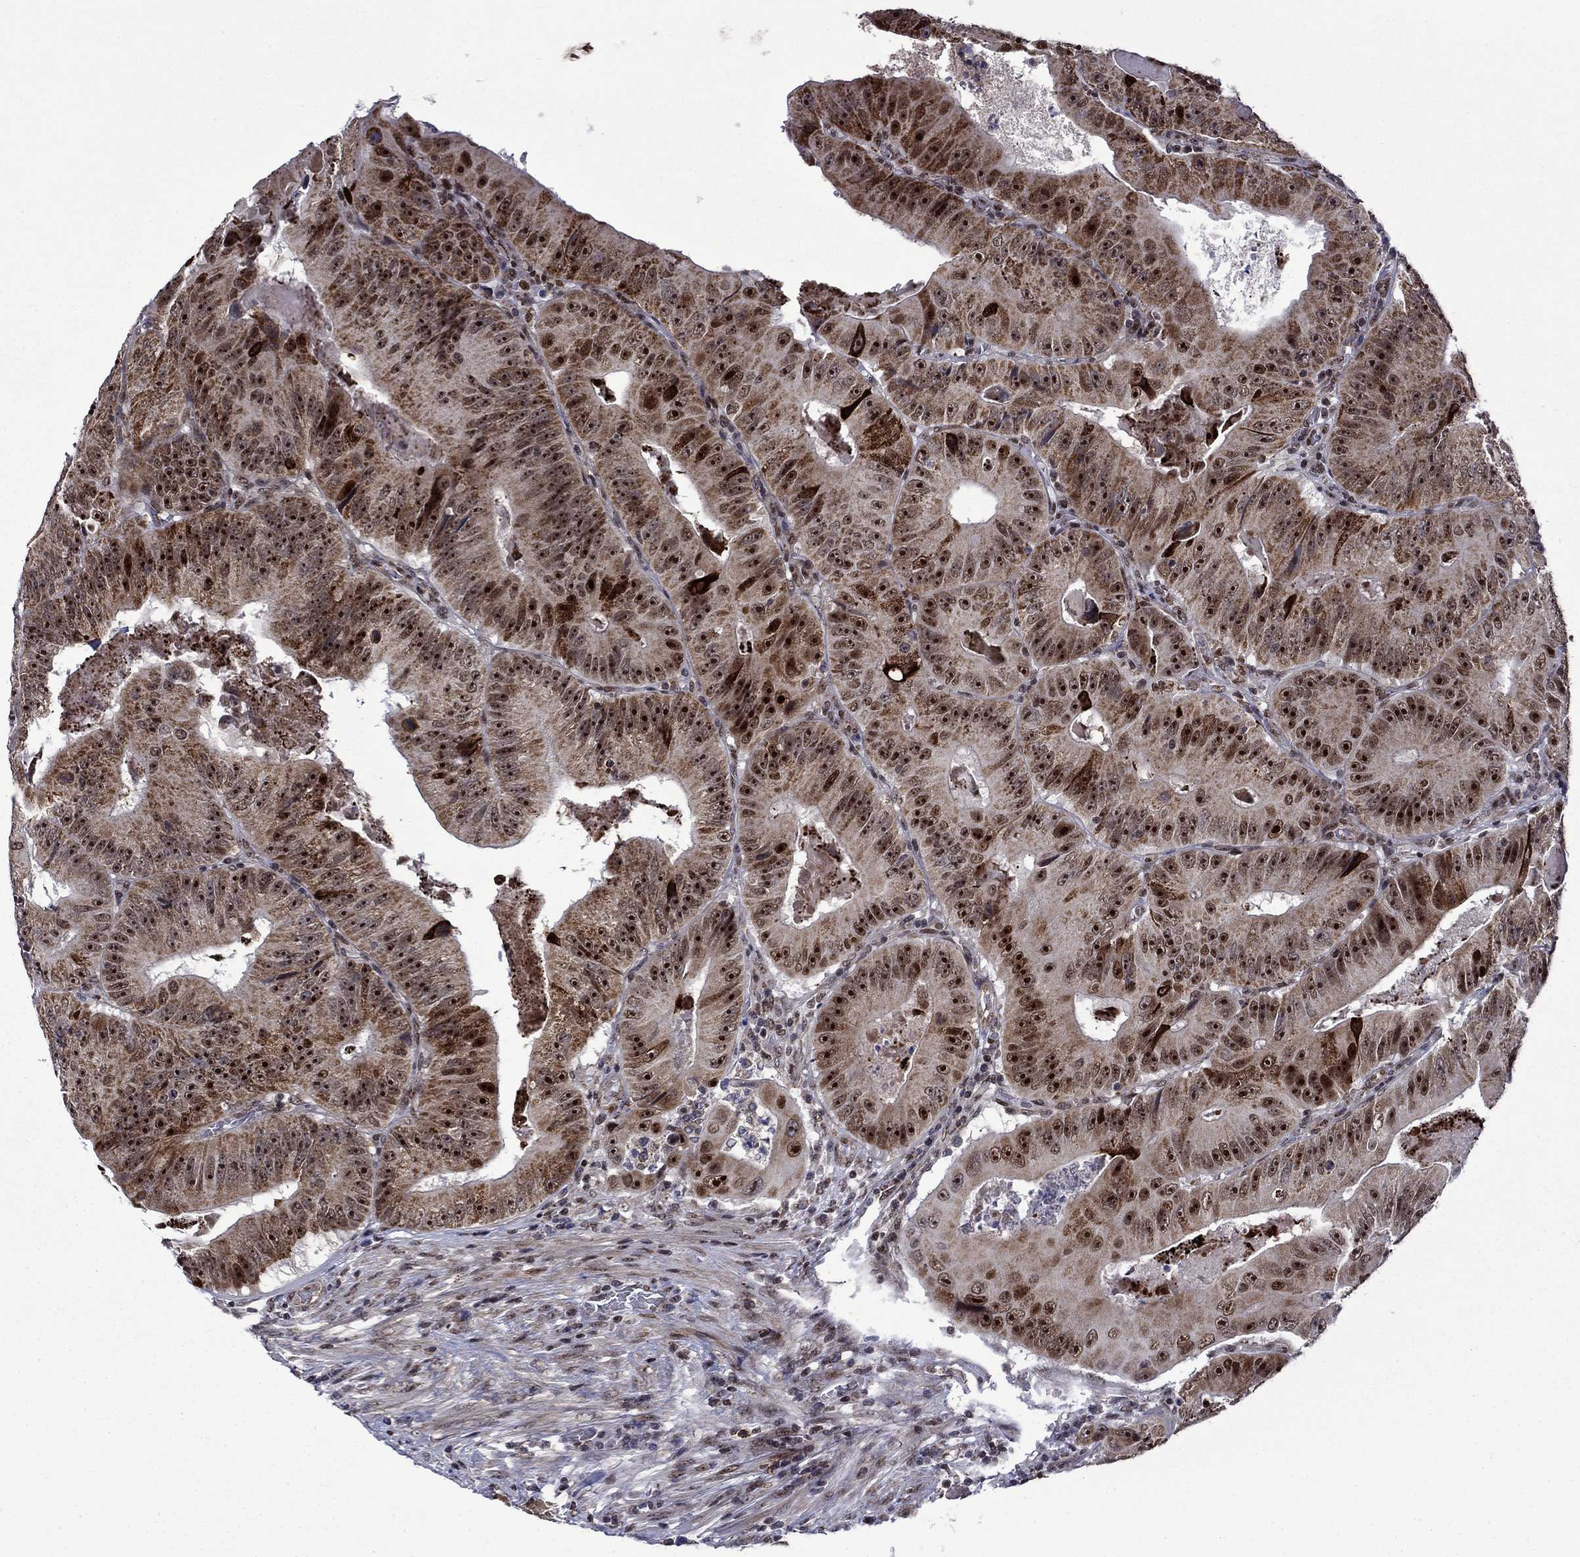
{"staining": {"intensity": "moderate", "quantity": "25%-75%", "location": "cytoplasmic/membranous,nuclear"}, "tissue": "colorectal cancer", "cell_type": "Tumor cells", "image_type": "cancer", "snomed": [{"axis": "morphology", "description": "Adenocarcinoma, NOS"}, {"axis": "topography", "description": "Colon"}], "caption": "DAB immunohistochemical staining of human colorectal adenocarcinoma shows moderate cytoplasmic/membranous and nuclear protein expression in about 25%-75% of tumor cells.", "gene": "SURF2", "patient": {"sex": "female", "age": 86}}